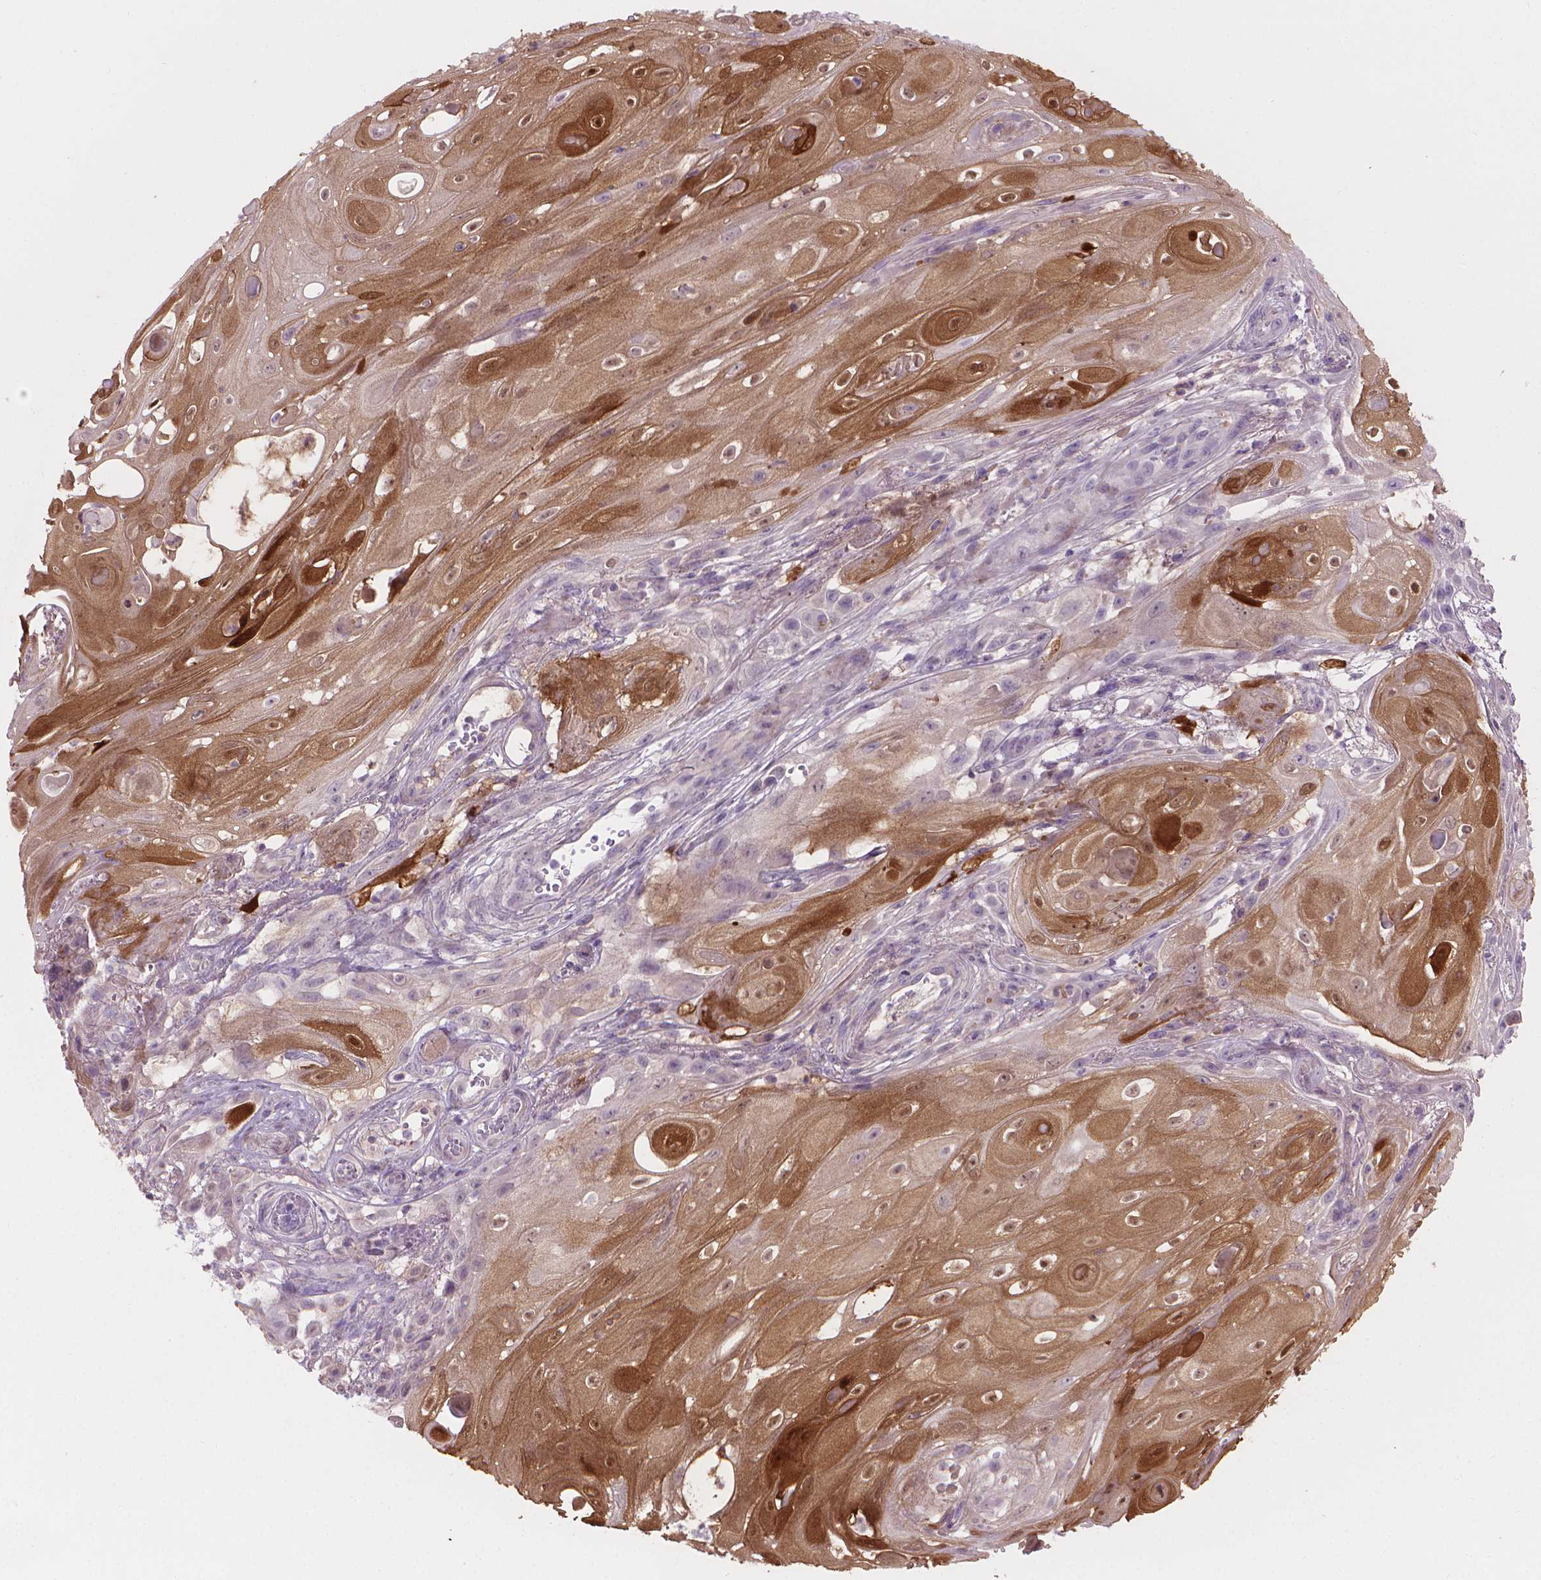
{"staining": {"intensity": "moderate", "quantity": "25%-75%", "location": "cytoplasmic/membranous"}, "tissue": "skin cancer", "cell_type": "Tumor cells", "image_type": "cancer", "snomed": [{"axis": "morphology", "description": "Squamous cell carcinoma, NOS"}, {"axis": "topography", "description": "Skin"}], "caption": "The histopathology image exhibits immunohistochemical staining of skin cancer. There is moderate cytoplasmic/membranous staining is identified in approximately 25%-75% of tumor cells.", "gene": "GSDMA", "patient": {"sex": "male", "age": 62}}